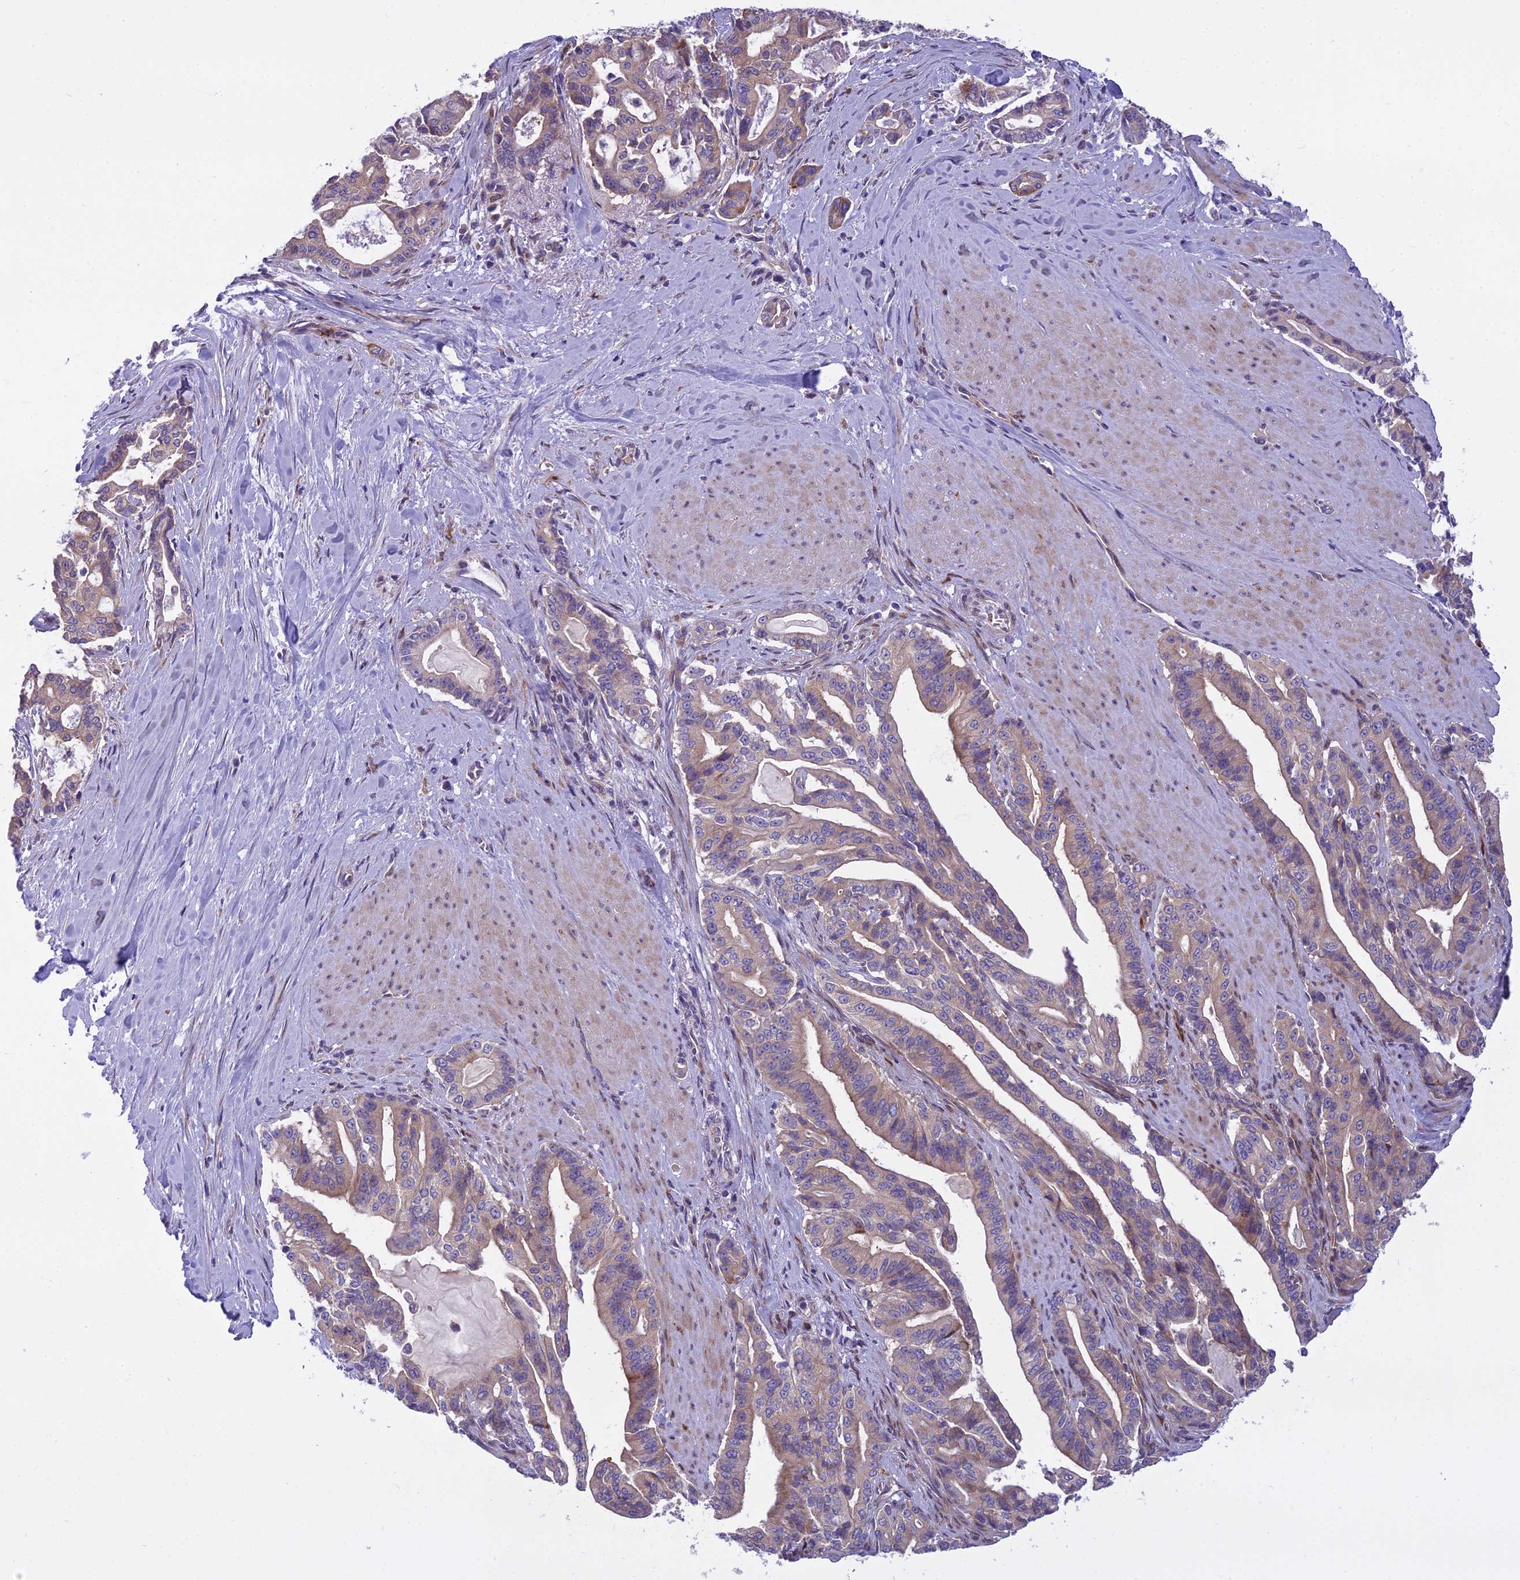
{"staining": {"intensity": "weak", "quantity": "25%-75%", "location": "cytoplasmic/membranous"}, "tissue": "pancreatic cancer", "cell_type": "Tumor cells", "image_type": "cancer", "snomed": [{"axis": "morphology", "description": "Adenocarcinoma, NOS"}, {"axis": "topography", "description": "Pancreas"}], "caption": "This is an image of immunohistochemistry (IHC) staining of pancreatic cancer (adenocarcinoma), which shows weak expression in the cytoplasmic/membranous of tumor cells.", "gene": "PCDHB14", "patient": {"sex": "male", "age": 63}}